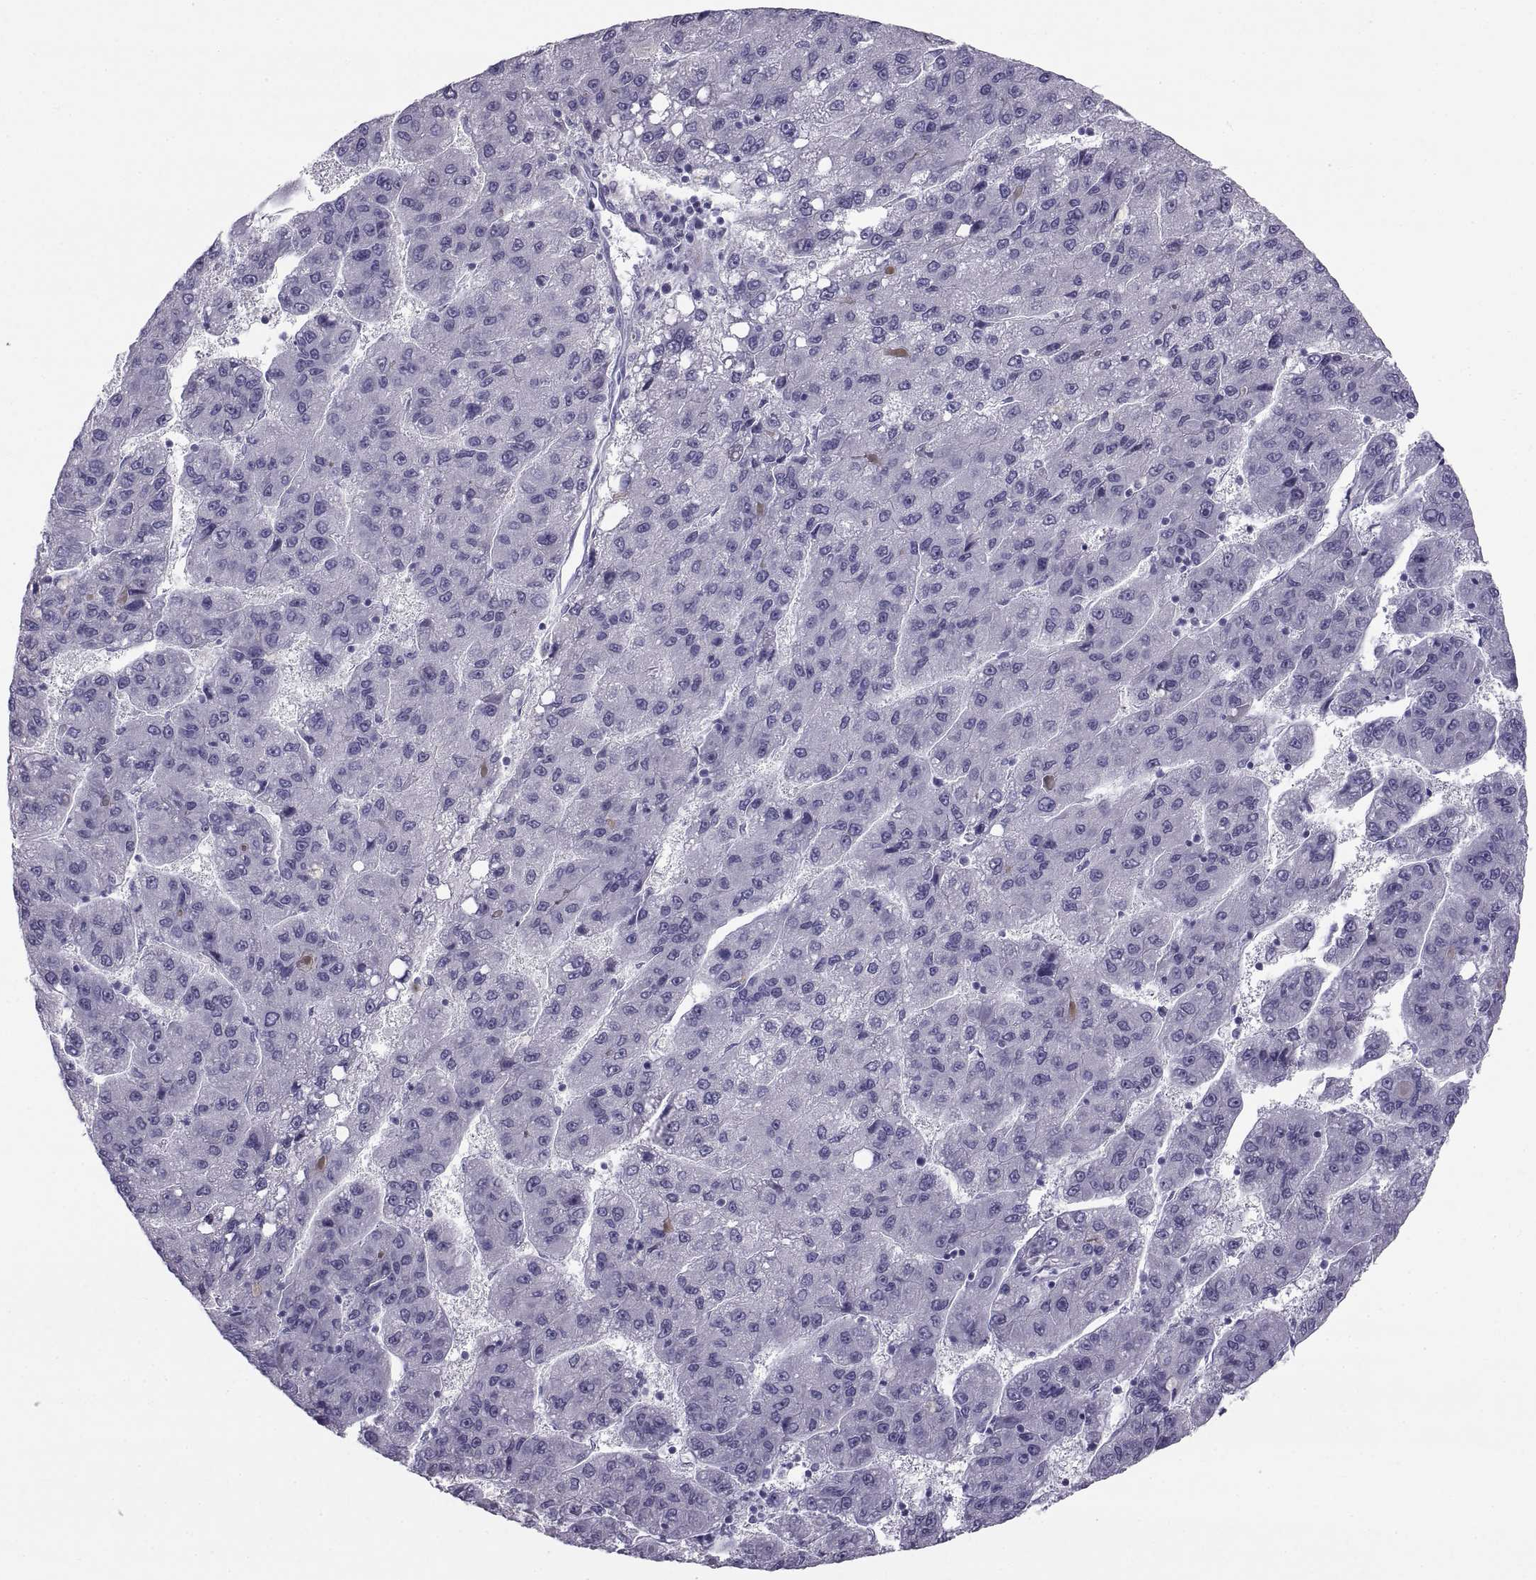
{"staining": {"intensity": "negative", "quantity": "none", "location": "none"}, "tissue": "liver cancer", "cell_type": "Tumor cells", "image_type": "cancer", "snomed": [{"axis": "morphology", "description": "Carcinoma, Hepatocellular, NOS"}, {"axis": "topography", "description": "Liver"}], "caption": "An immunohistochemistry histopathology image of liver cancer (hepatocellular carcinoma) is shown. There is no staining in tumor cells of liver cancer (hepatocellular carcinoma).", "gene": "CT47A10", "patient": {"sex": "female", "age": 82}}